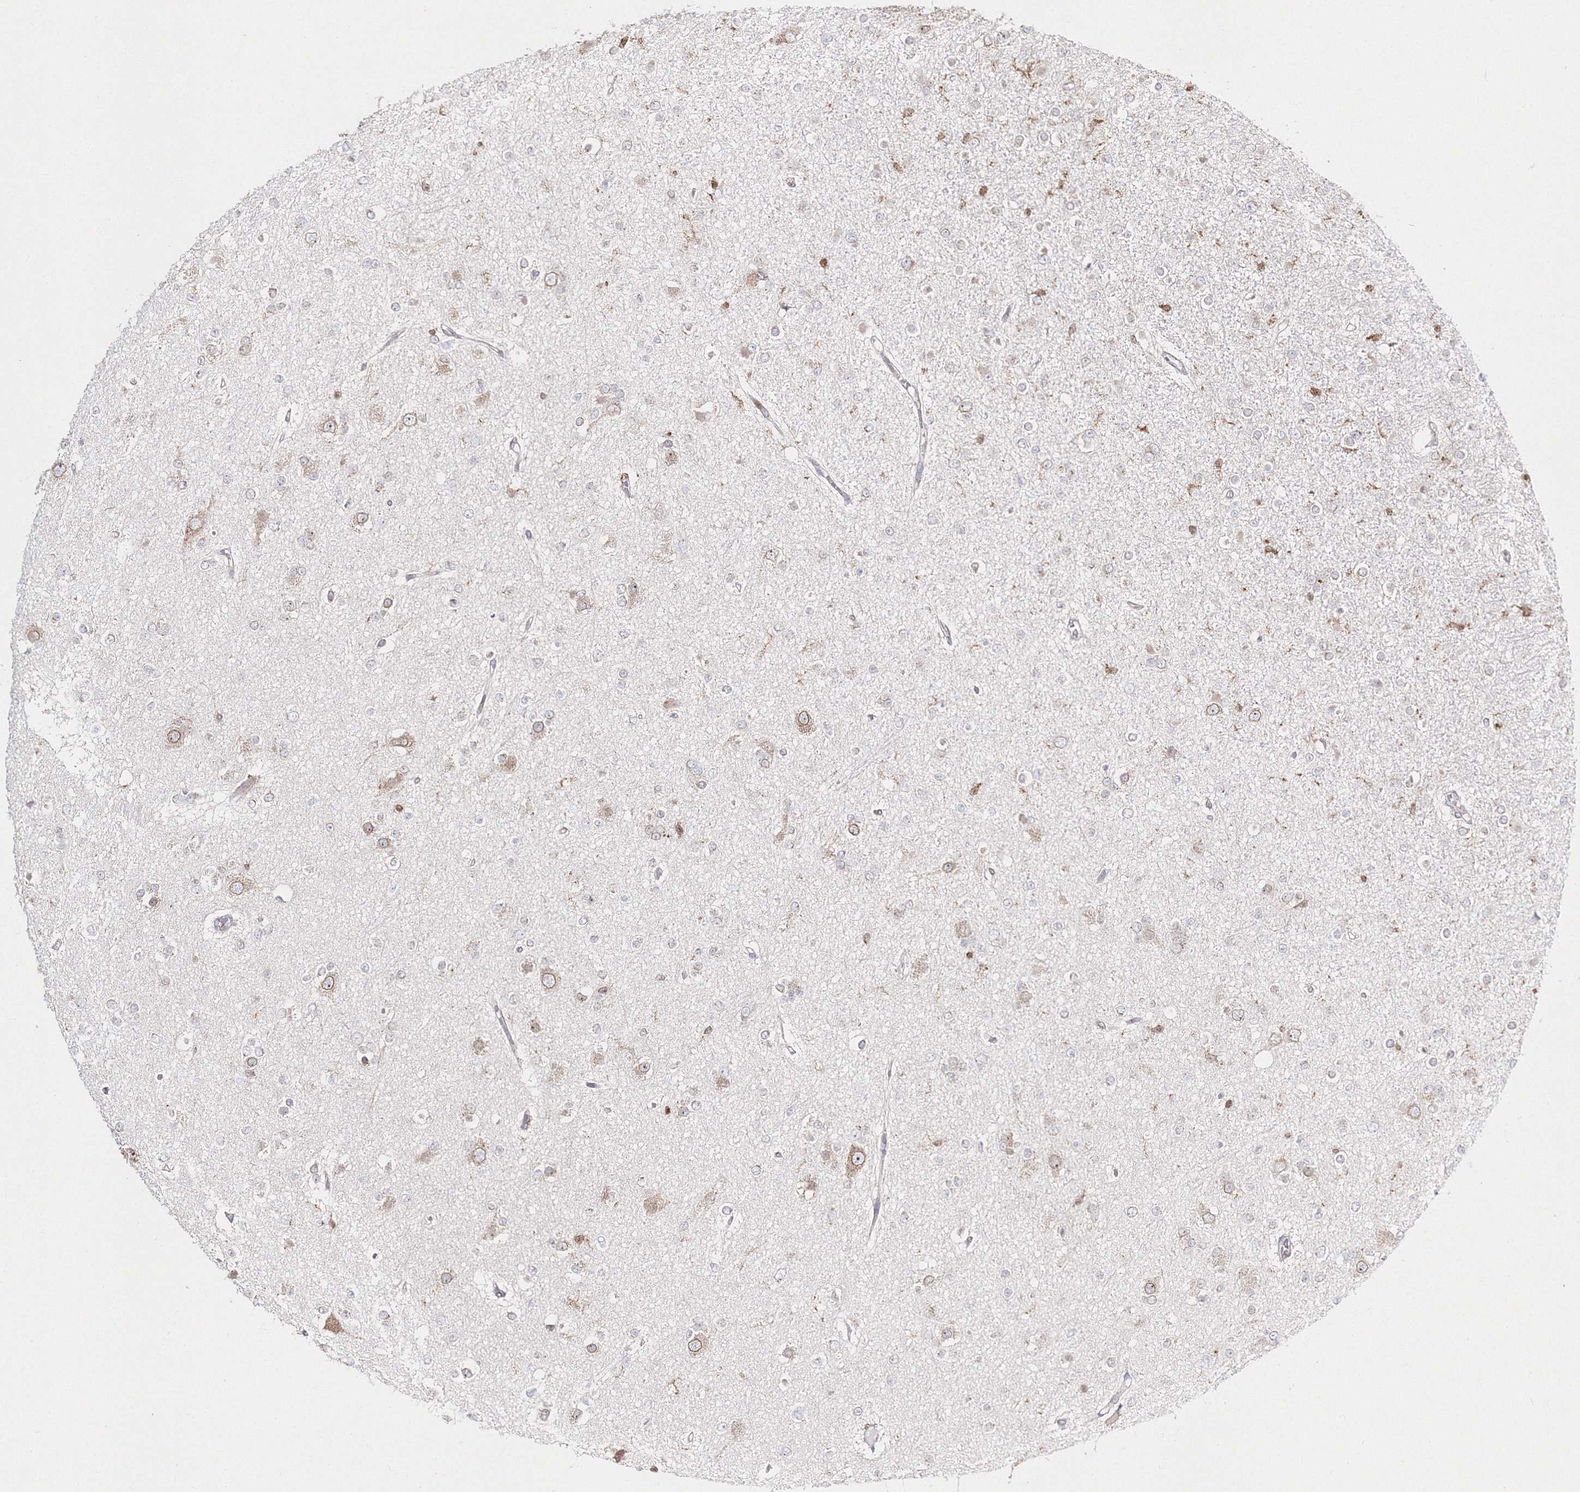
{"staining": {"intensity": "moderate", "quantity": "<25%", "location": "nuclear"}, "tissue": "glioma", "cell_type": "Tumor cells", "image_type": "cancer", "snomed": [{"axis": "morphology", "description": "Glioma, malignant, Low grade"}, {"axis": "topography", "description": "Brain"}], "caption": "Immunohistochemistry (IHC) of malignant low-grade glioma reveals low levels of moderate nuclear positivity in about <25% of tumor cells.", "gene": "ARCN1", "patient": {"sex": "female", "age": 22}}